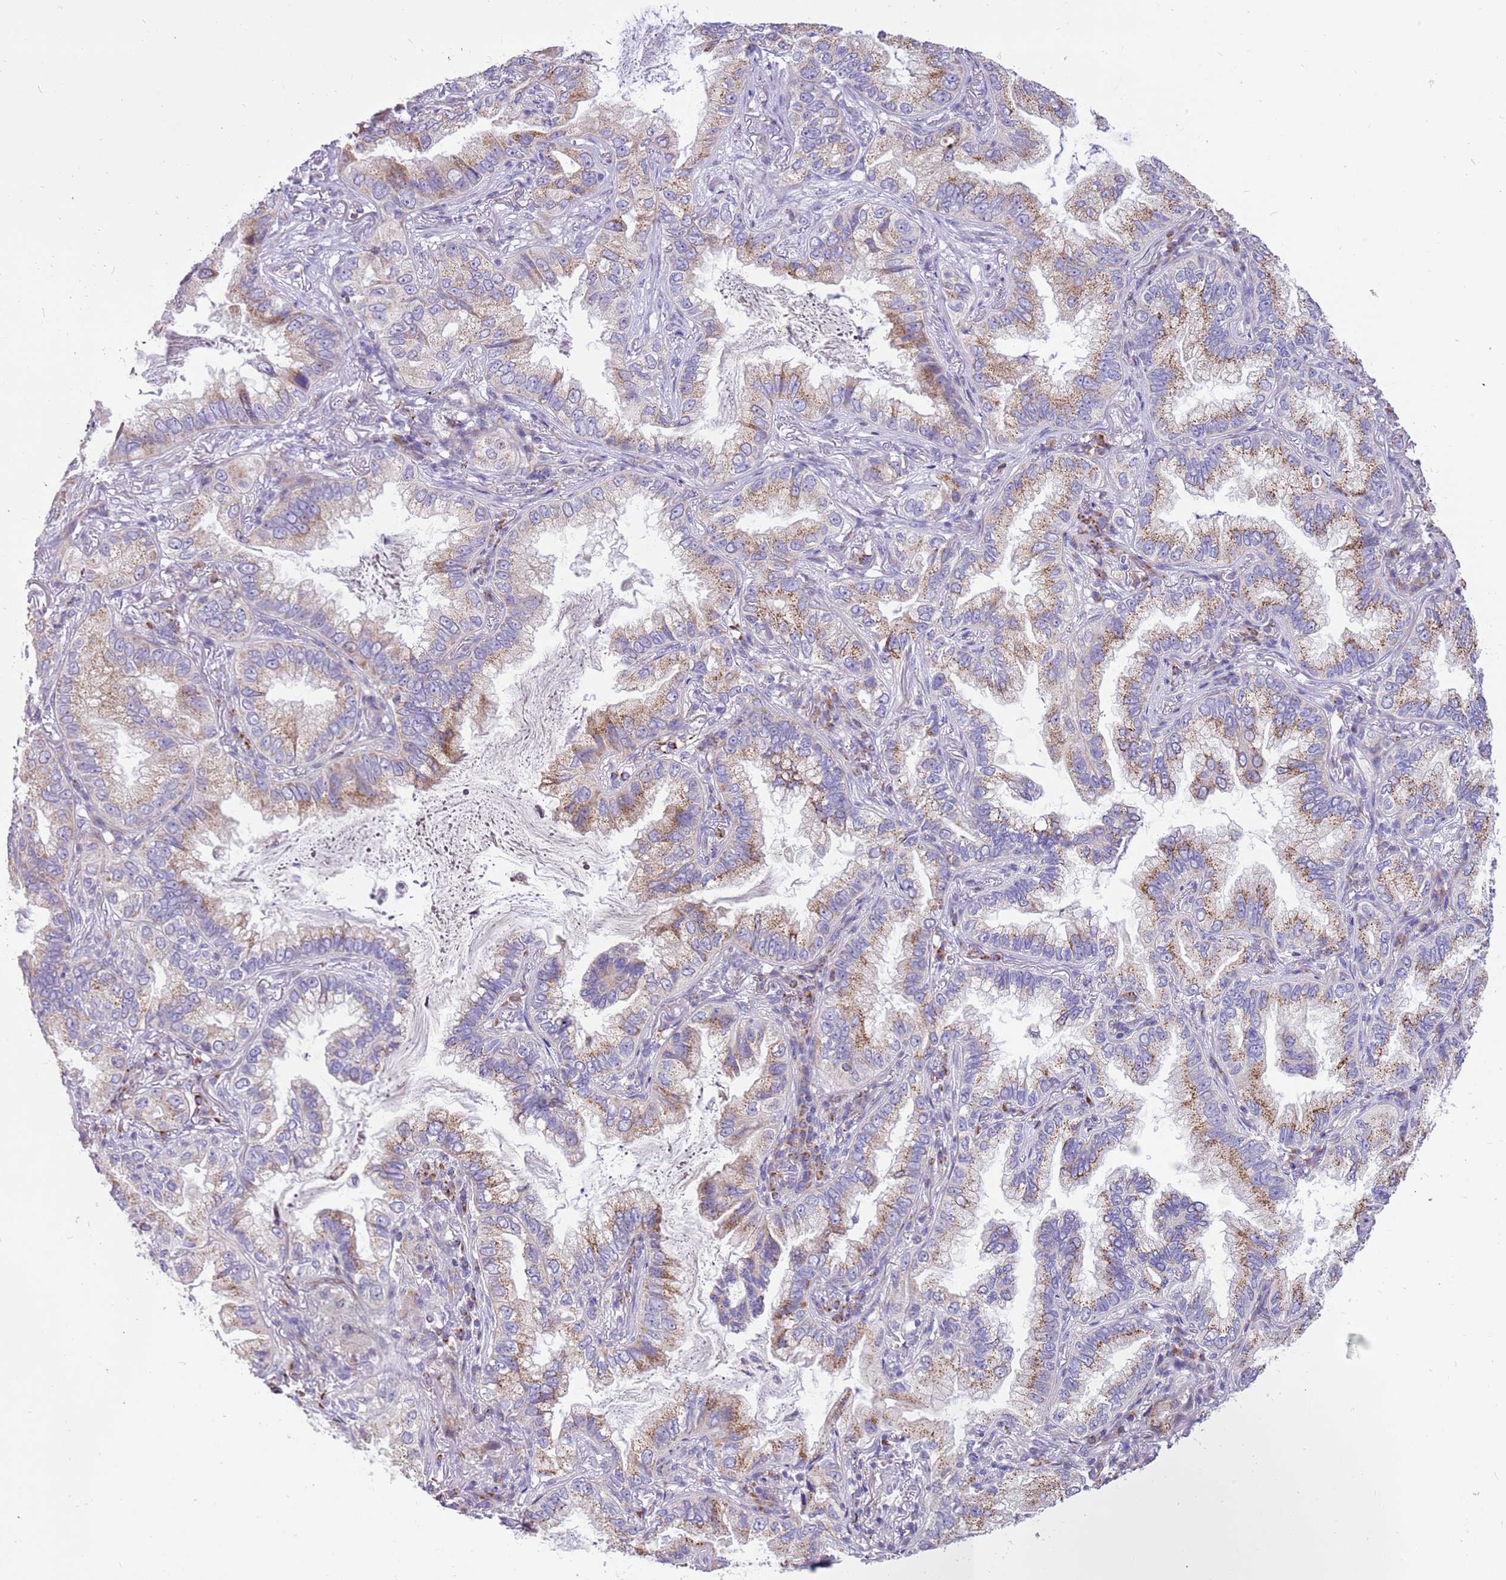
{"staining": {"intensity": "weak", "quantity": "25%-75%", "location": "cytoplasmic/membranous"}, "tissue": "lung cancer", "cell_type": "Tumor cells", "image_type": "cancer", "snomed": [{"axis": "morphology", "description": "Adenocarcinoma, NOS"}, {"axis": "topography", "description": "Lung"}], "caption": "This micrograph demonstrates lung adenocarcinoma stained with immunohistochemistry to label a protein in brown. The cytoplasmic/membranous of tumor cells show weak positivity for the protein. Nuclei are counter-stained blue.", "gene": "COX17", "patient": {"sex": "female", "age": 69}}